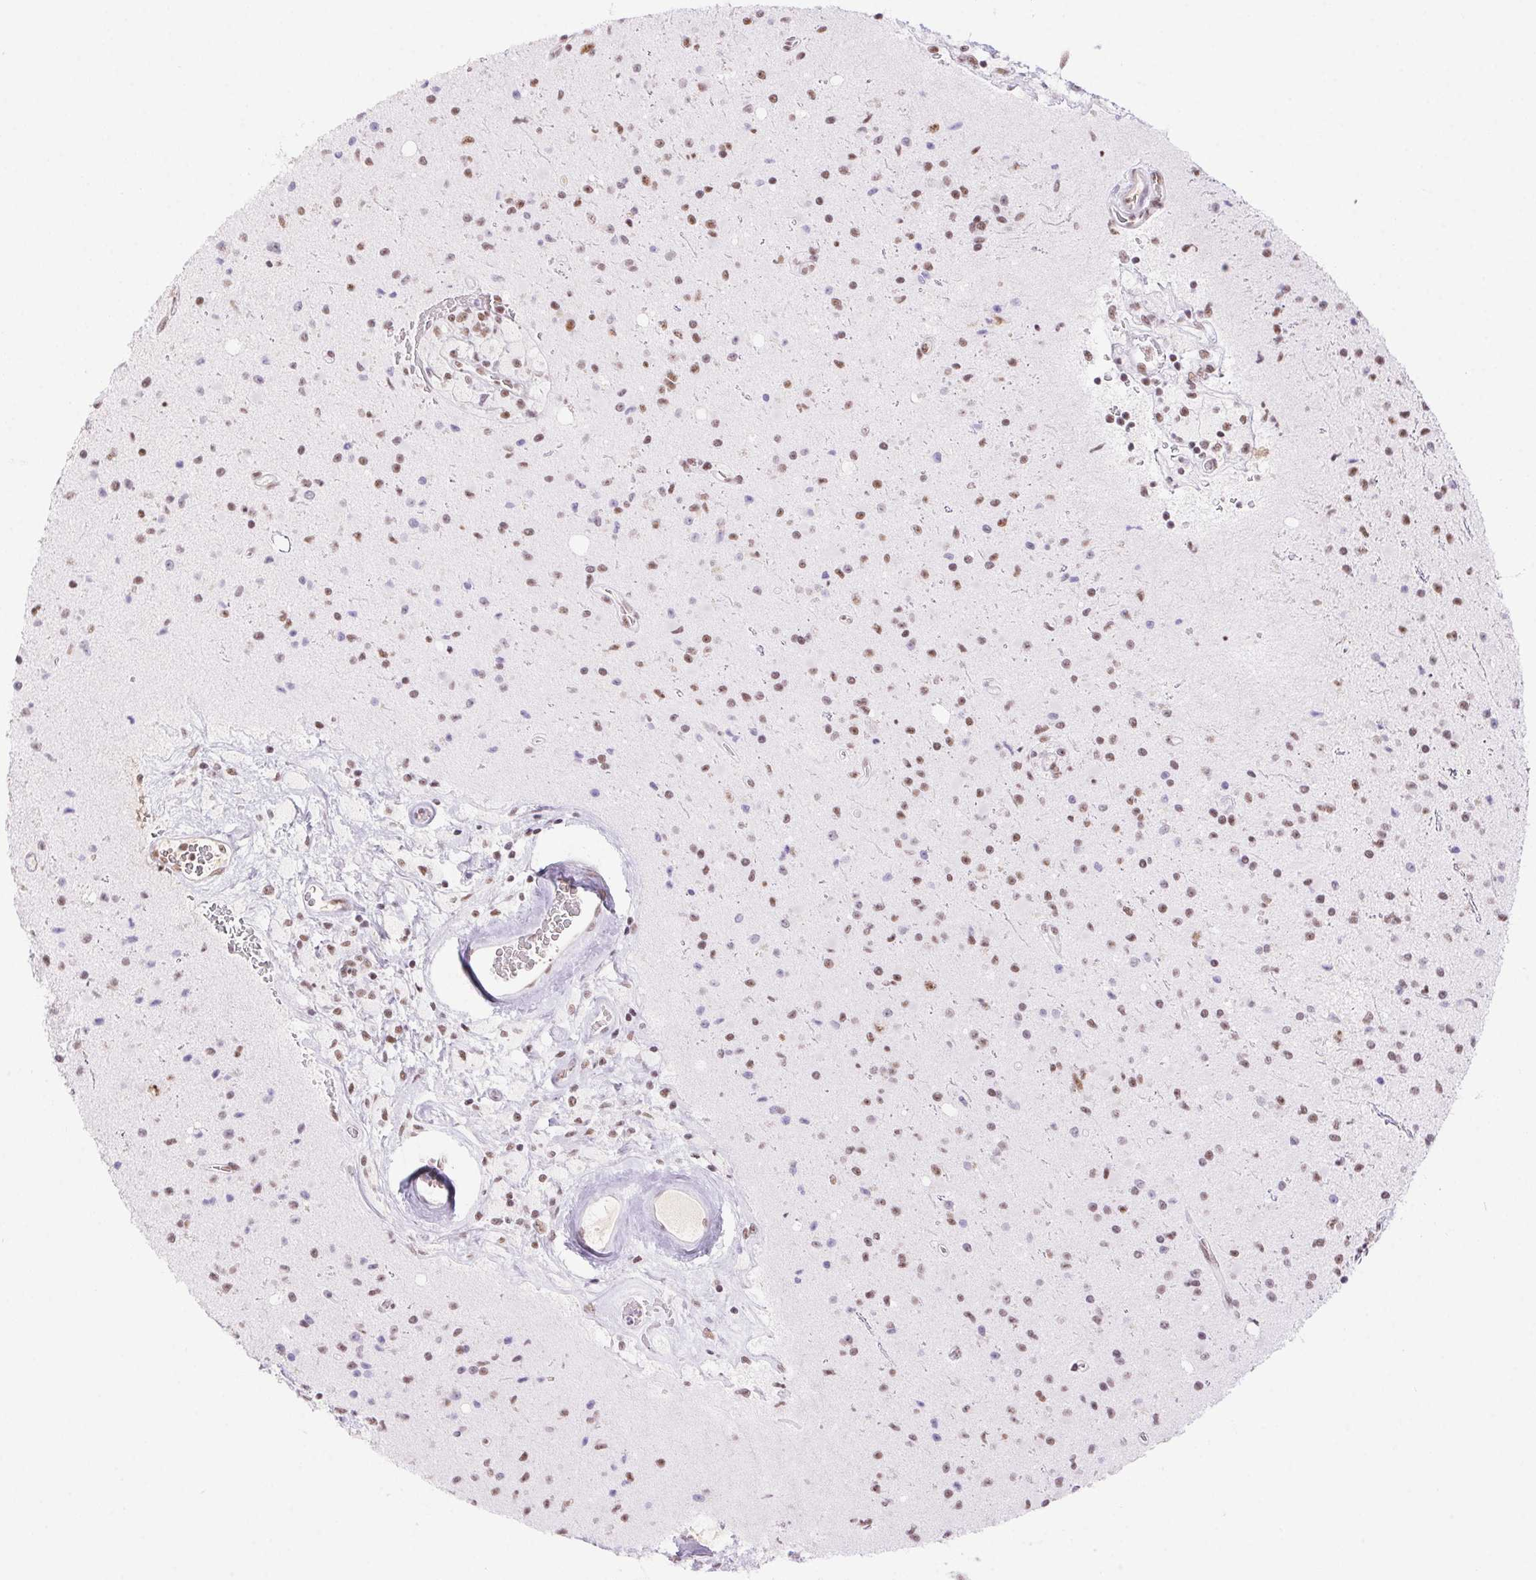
{"staining": {"intensity": "moderate", "quantity": "25%-75%", "location": "nuclear"}, "tissue": "glioma", "cell_type": "Tumor cells", "image_type": "cancer", "snomed": [{"axis": "morphology", "description": "Glioma, malignant, High grade"}, {"axis": "topography", "description": "Brain"}], "caption": "Immunohistochemistry (IHC) photomicrograph of neoplastic tissue: human glioma stained using IHC displays medium levels of moderate protein expression localized specifically in the nuclear of tumor cells, appearing as a nuclear brown color.", "gene": "DDX17", "patient": {"sex": "male", "age": 36}}